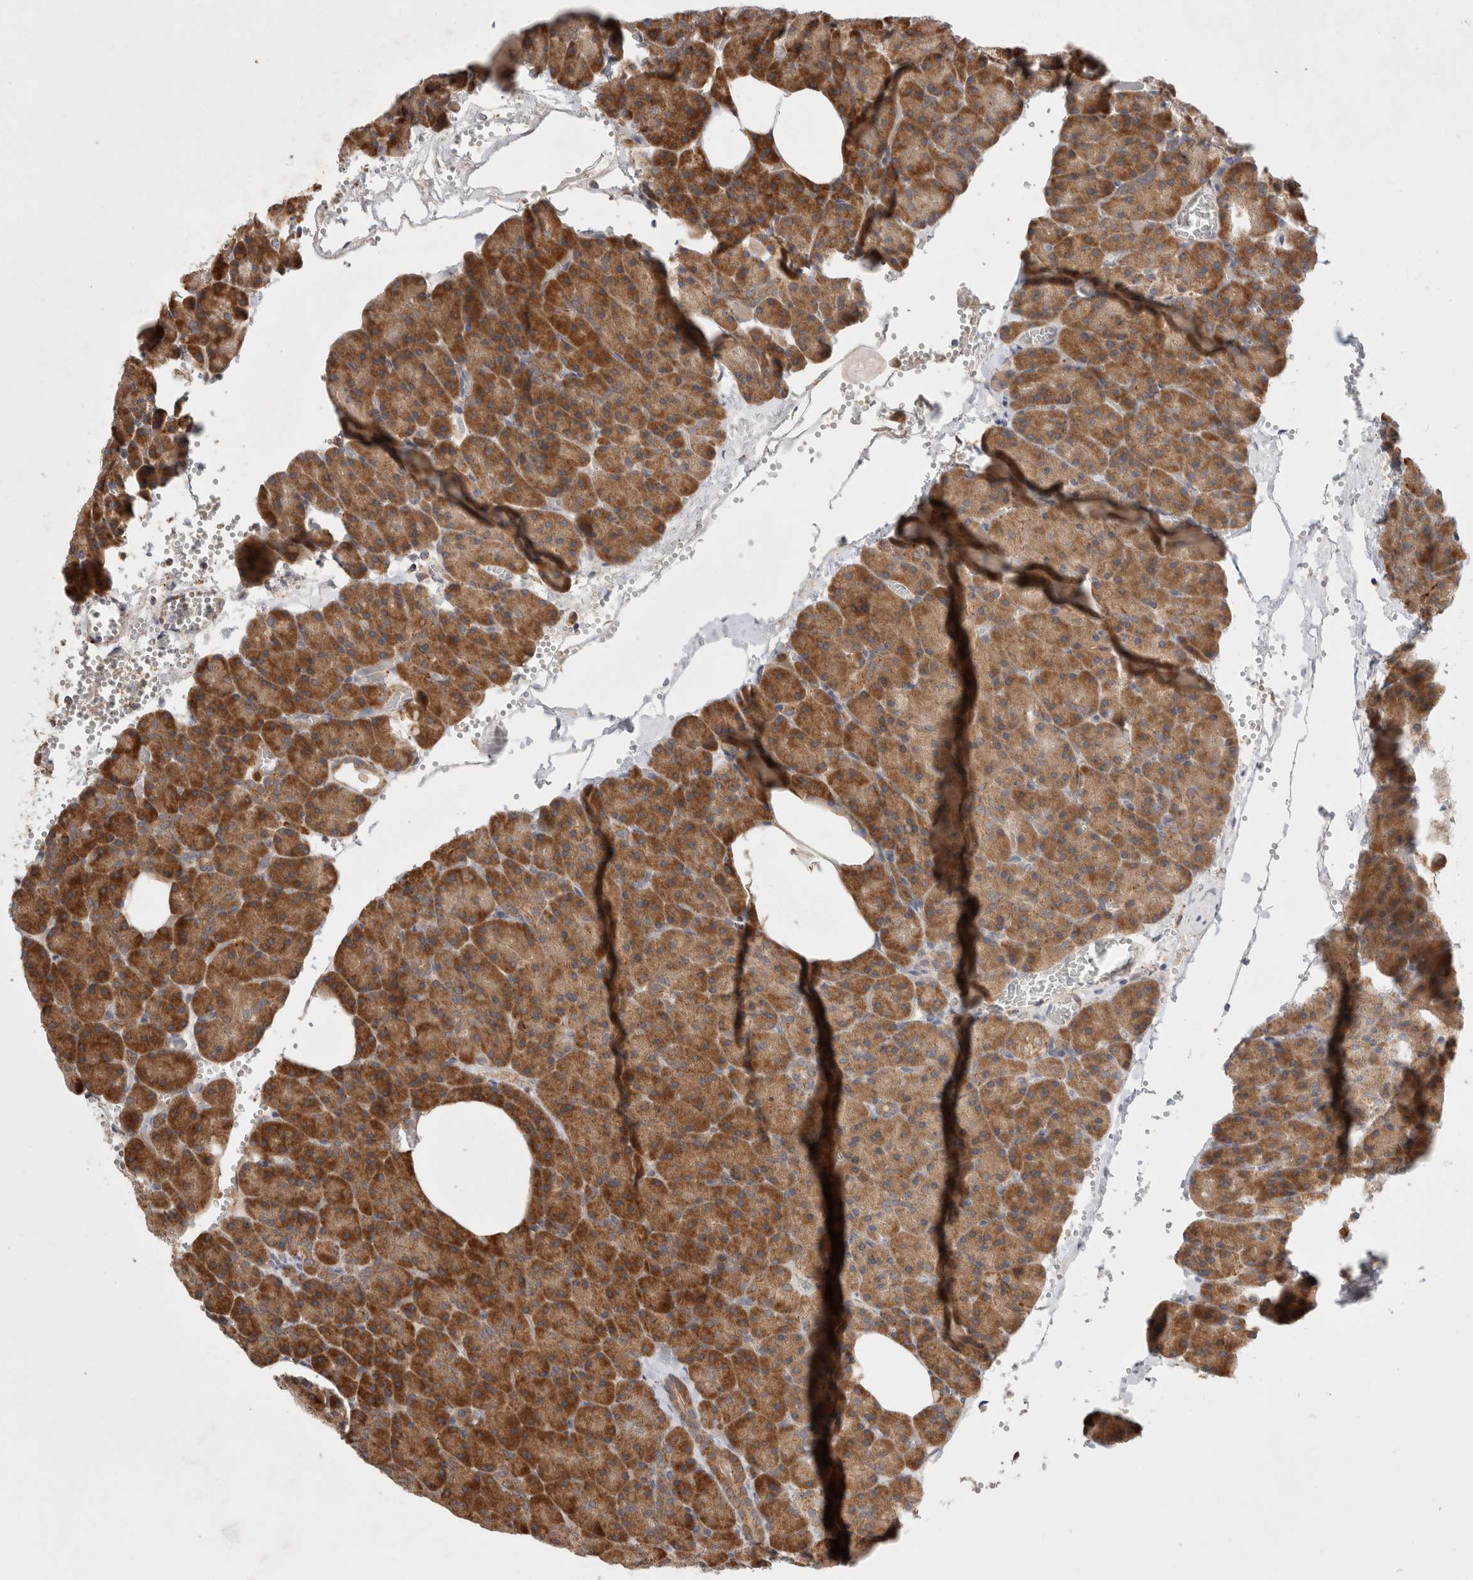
{"staining": {"intensity": "strong", "quantity": ">75%", "location": "cytoplasmic/membranous"}, "tissue": "pancreas", "cell_type": "Exocrine glandular cells", "image_type": "normal", "snomed": [{"axis": "morphology", "description": "Normal tissue, NOS"}, {"axis": "morphology", "description": "Carcinoid, malignant, NOS"}, {"axis": "topography", "description": "Pancreas"}], "caption": "Exocrine glandular cells demonstrate high levels of strong cytoplasmic/membranous staining in approximately >75% of cells in unremarkable human pancreas.", "gene": "HROB", "patient": {"sex": "female", "age": 35}}